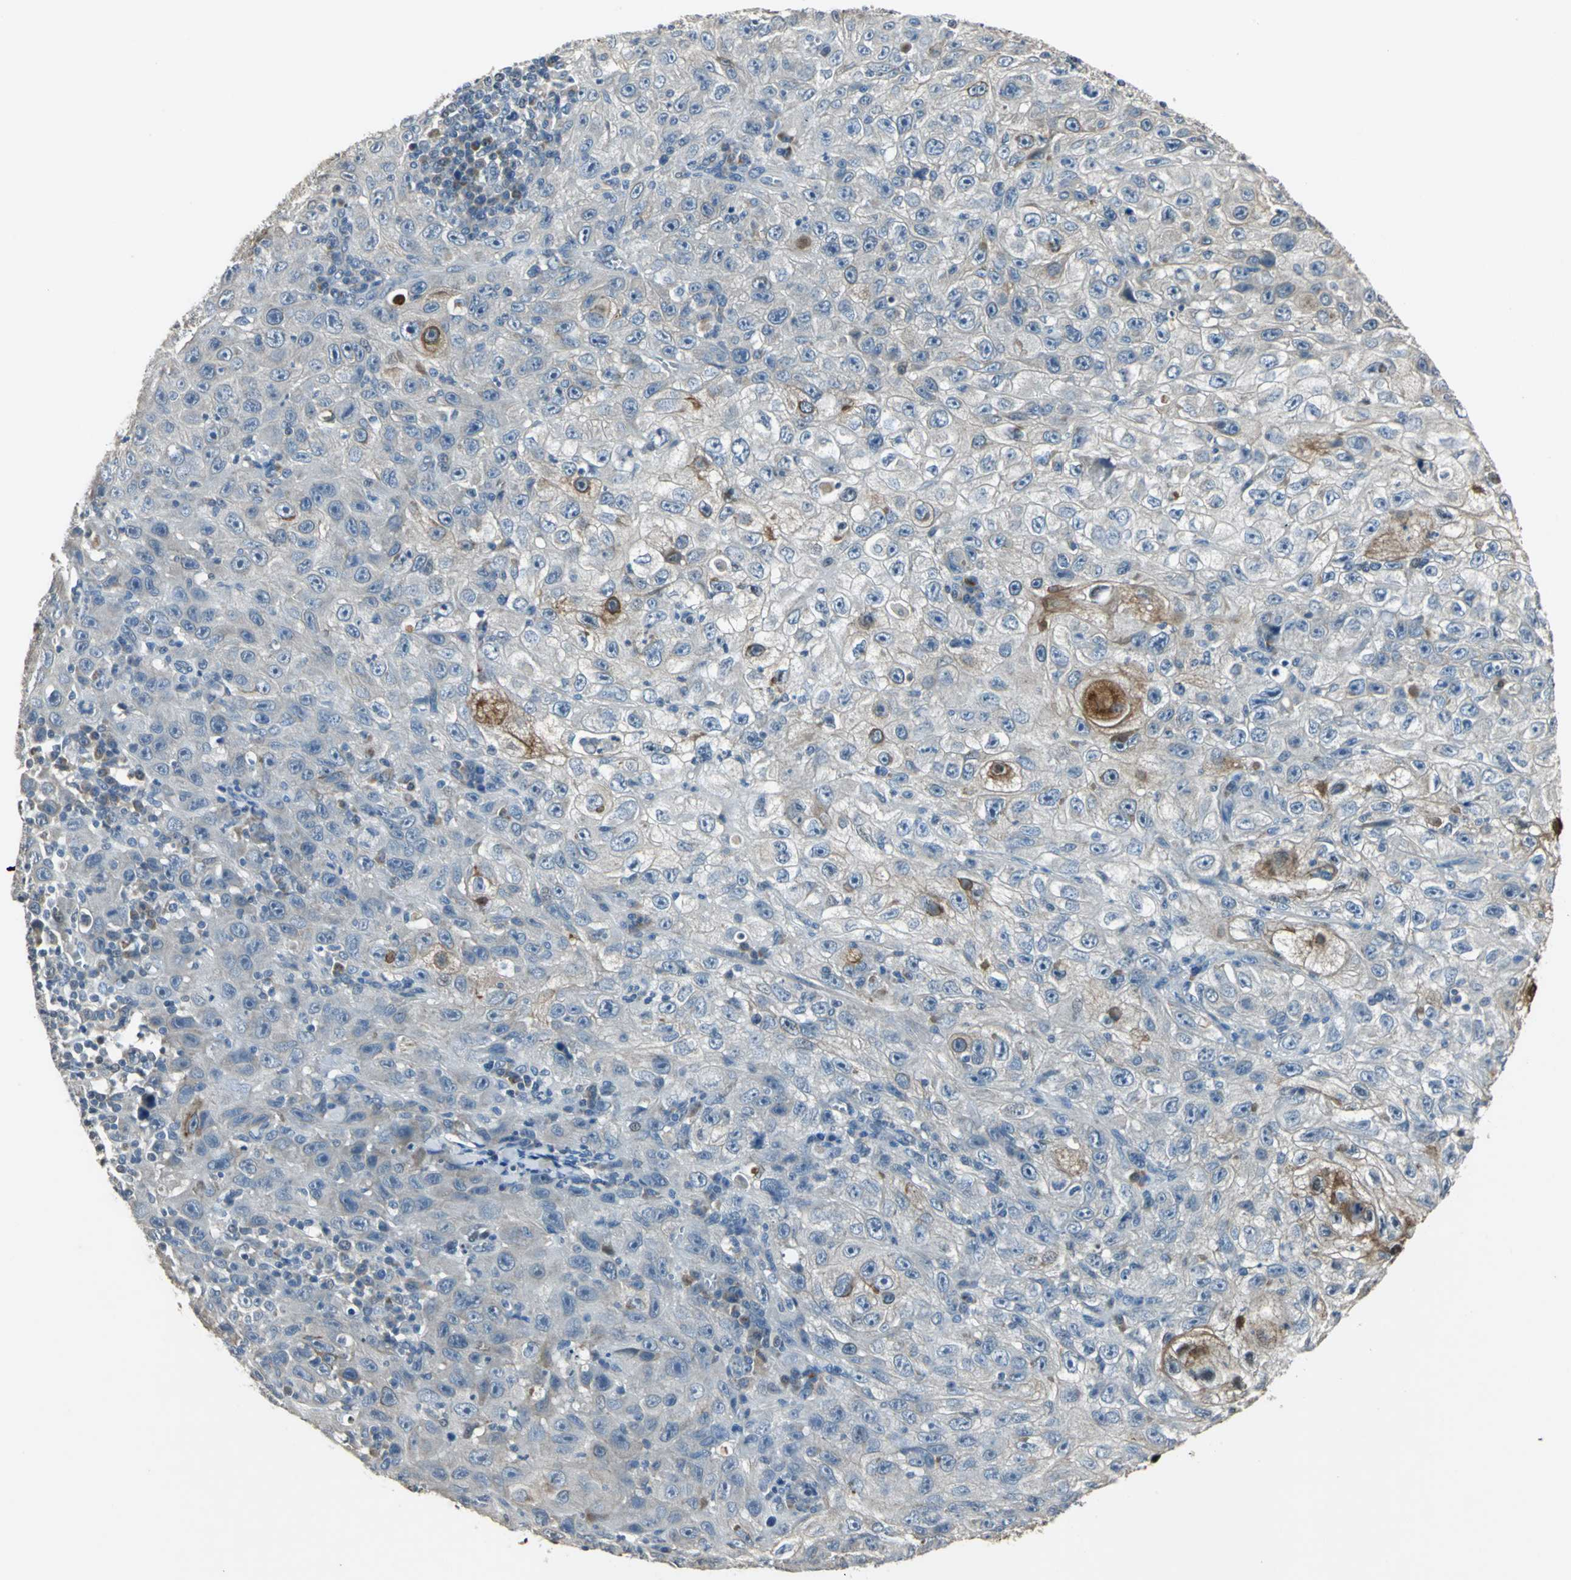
{"staining": {"intensity": "moderate", "quantity": "25%-75%", "location": "cytoplasmic/membranous"}, "tissue": "skin cancer", "cell_type": "Tumor cells", "image_type": "cancer", "snomed": [{"axis": "morphology", "description": "Squamous cell carcinoma, NOS"}, {"axis": "topography", "description": "Skin"}], "caption": "This micrograph shows squamous cell carcinoma (skin) stained with immunohistochemistry to label a protein in brown. The cytoplasmic/membranous of tumor cells show moderate positivity for the protein. Nuclei are counter-stained blue.", "gene": "JADE3", "patient": {"sex": "male", "age": 75}}